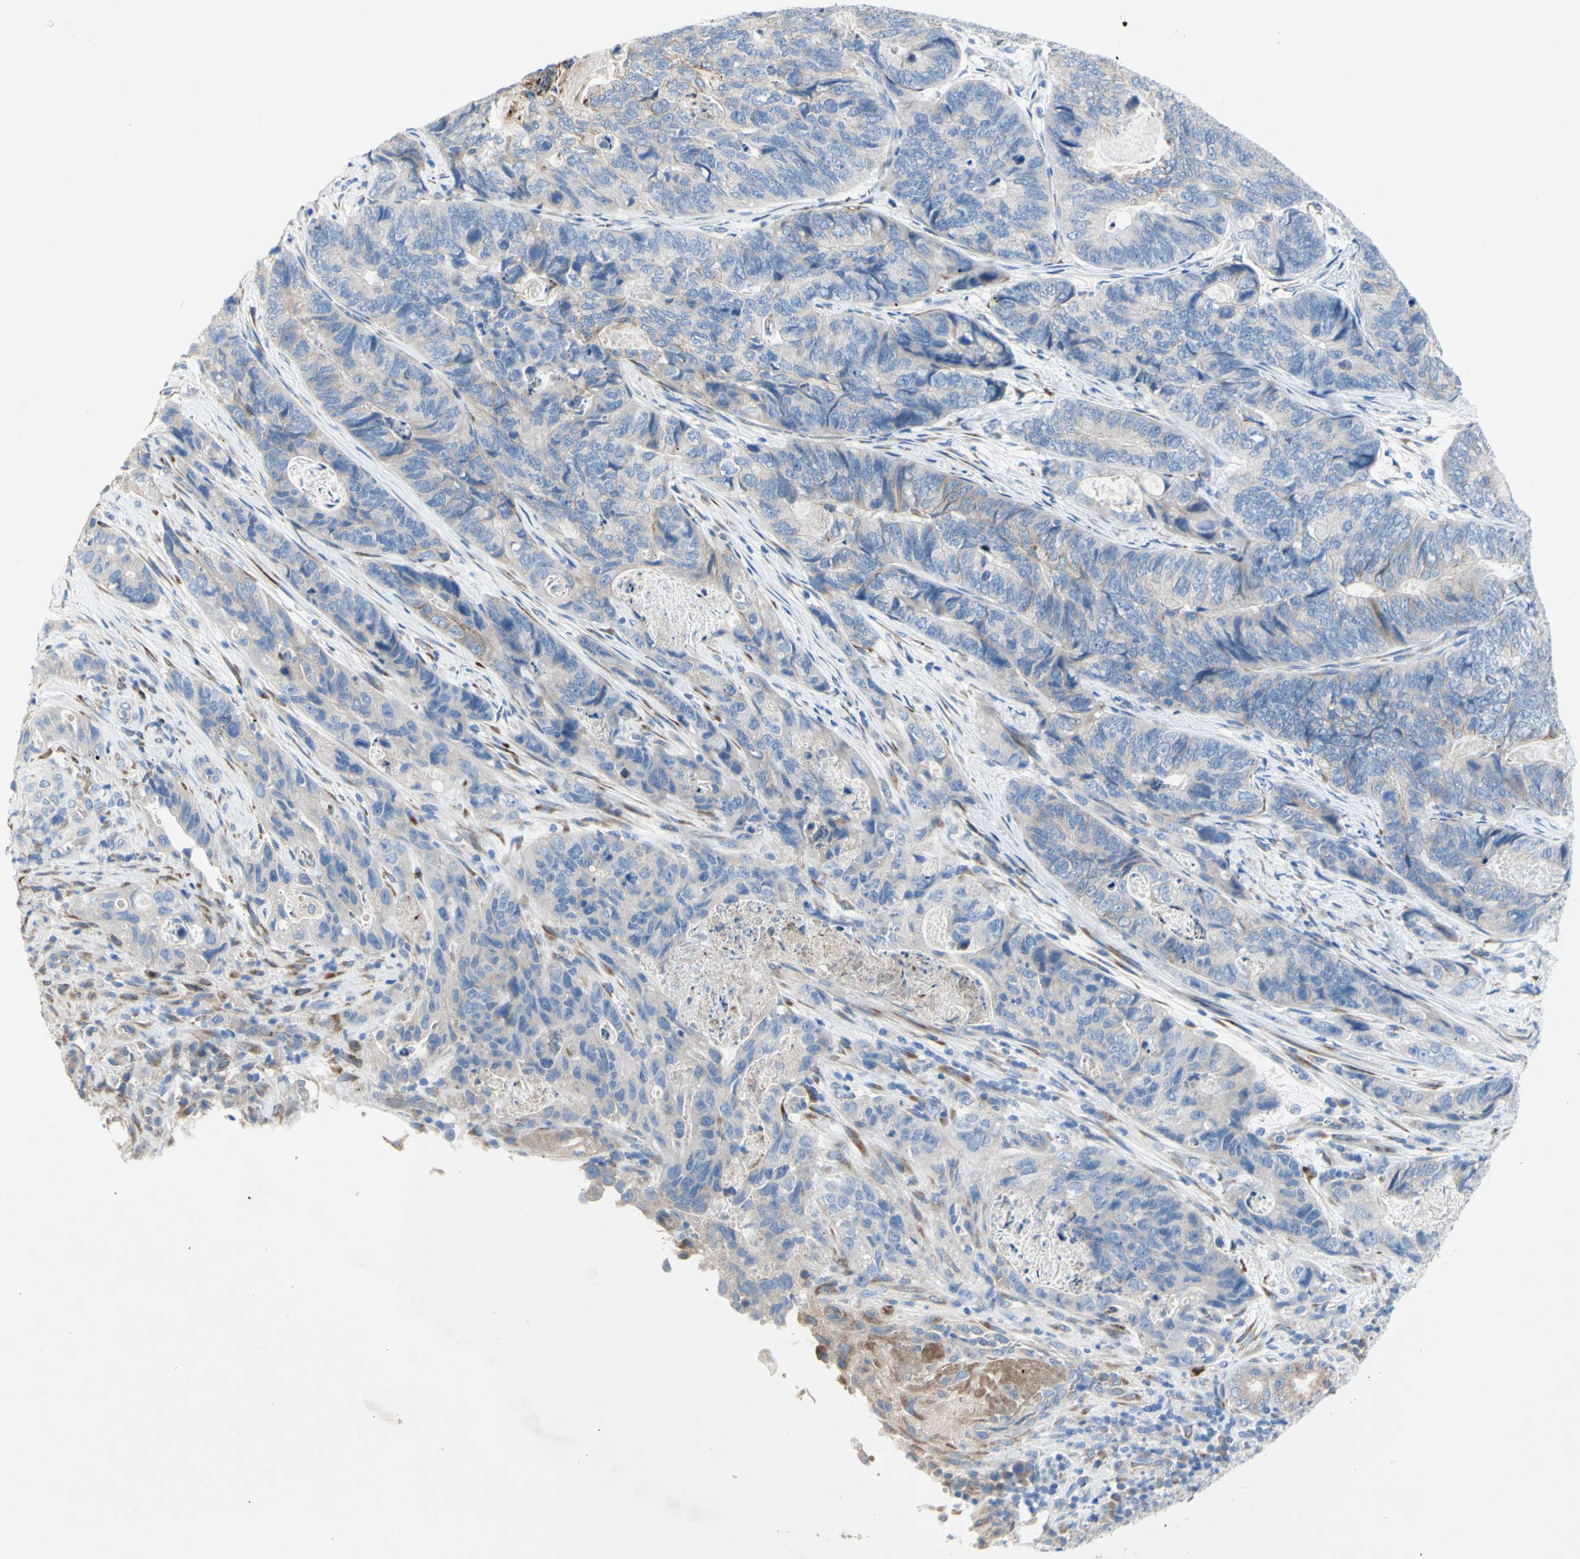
{"staining": {"intensity": "negative", "quantity": "none", "location": "none"}, "tissue": "stomach cancer", "cell_type": "Tumor cells", "image_type": "cancer", "snomed": [{"axis": "morphology", "description": "Adenocarcinoma, NOS"}, {"axis": "topography", "description": "Stomach"}], "caption": "DAB (3,3'-diaminobenzidine) immunohistochemical staining of human adenocarcinoma (stomach) shows no significant positivity in tumor cells. (DAB immunohistochemistry visualized using brightfield microscopy, high magnification).", "gene": "TMIGD2", "patient": {"sex": "female", "age": 89}}